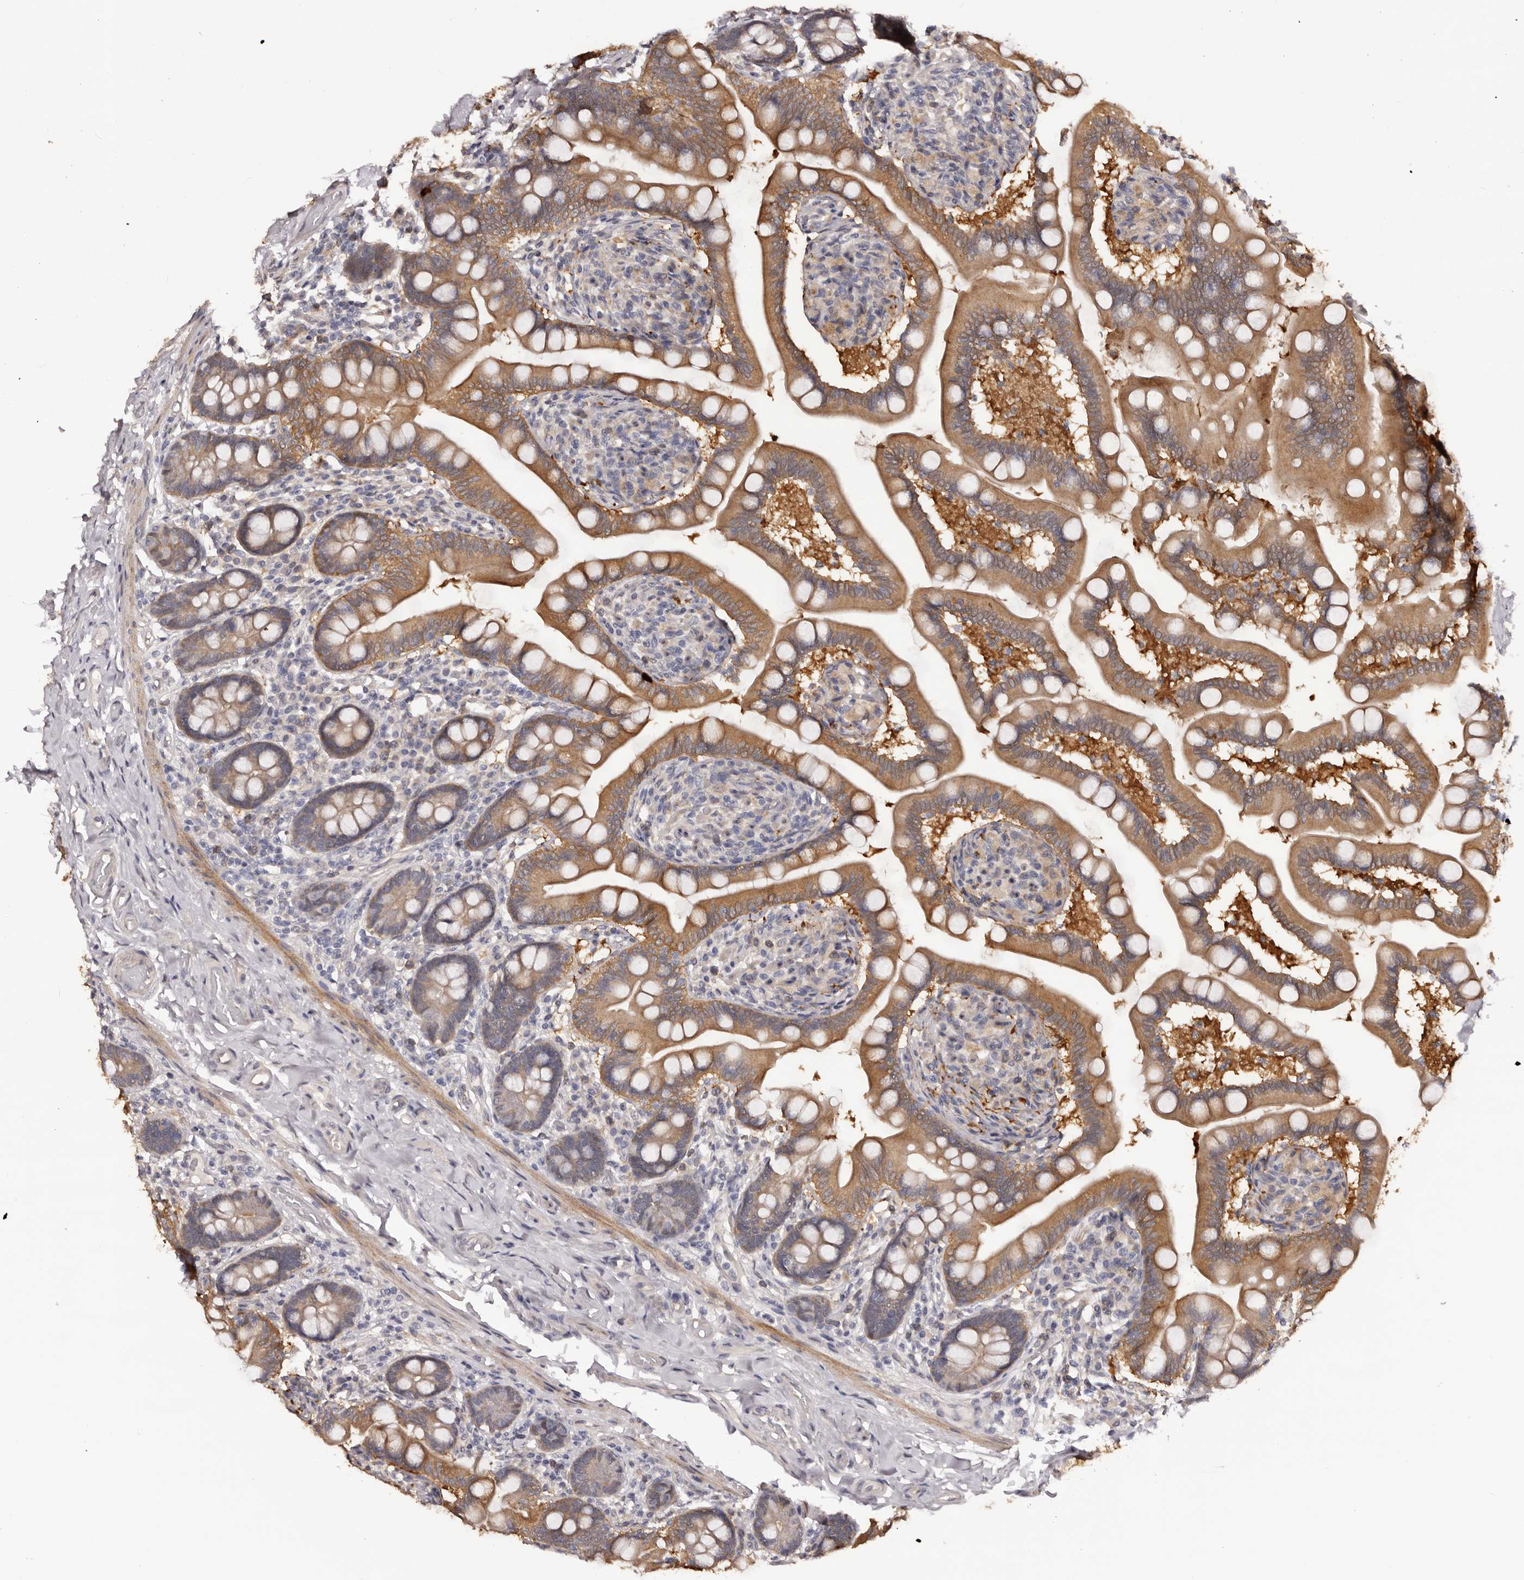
{"staining": {"intensity": "moderate", "quantity": ">75%", "location": "cytoplasmic/membranous"}, "tissue": "small intestine", "cell_type": "Glandular cells", "image_type": "normal", "snomed": [{"axis": "morphology", "description": "Normal tissue, NOS"}, {"axis": "topography", "description": "Small intestine"}], "caption": "Normal small intestine reveals moderate cytoplasmic/membranous positivity in about >75% of glandular cells.", "gene": "KCNJ8", "patient": {"sex": "female", "age": 64}}